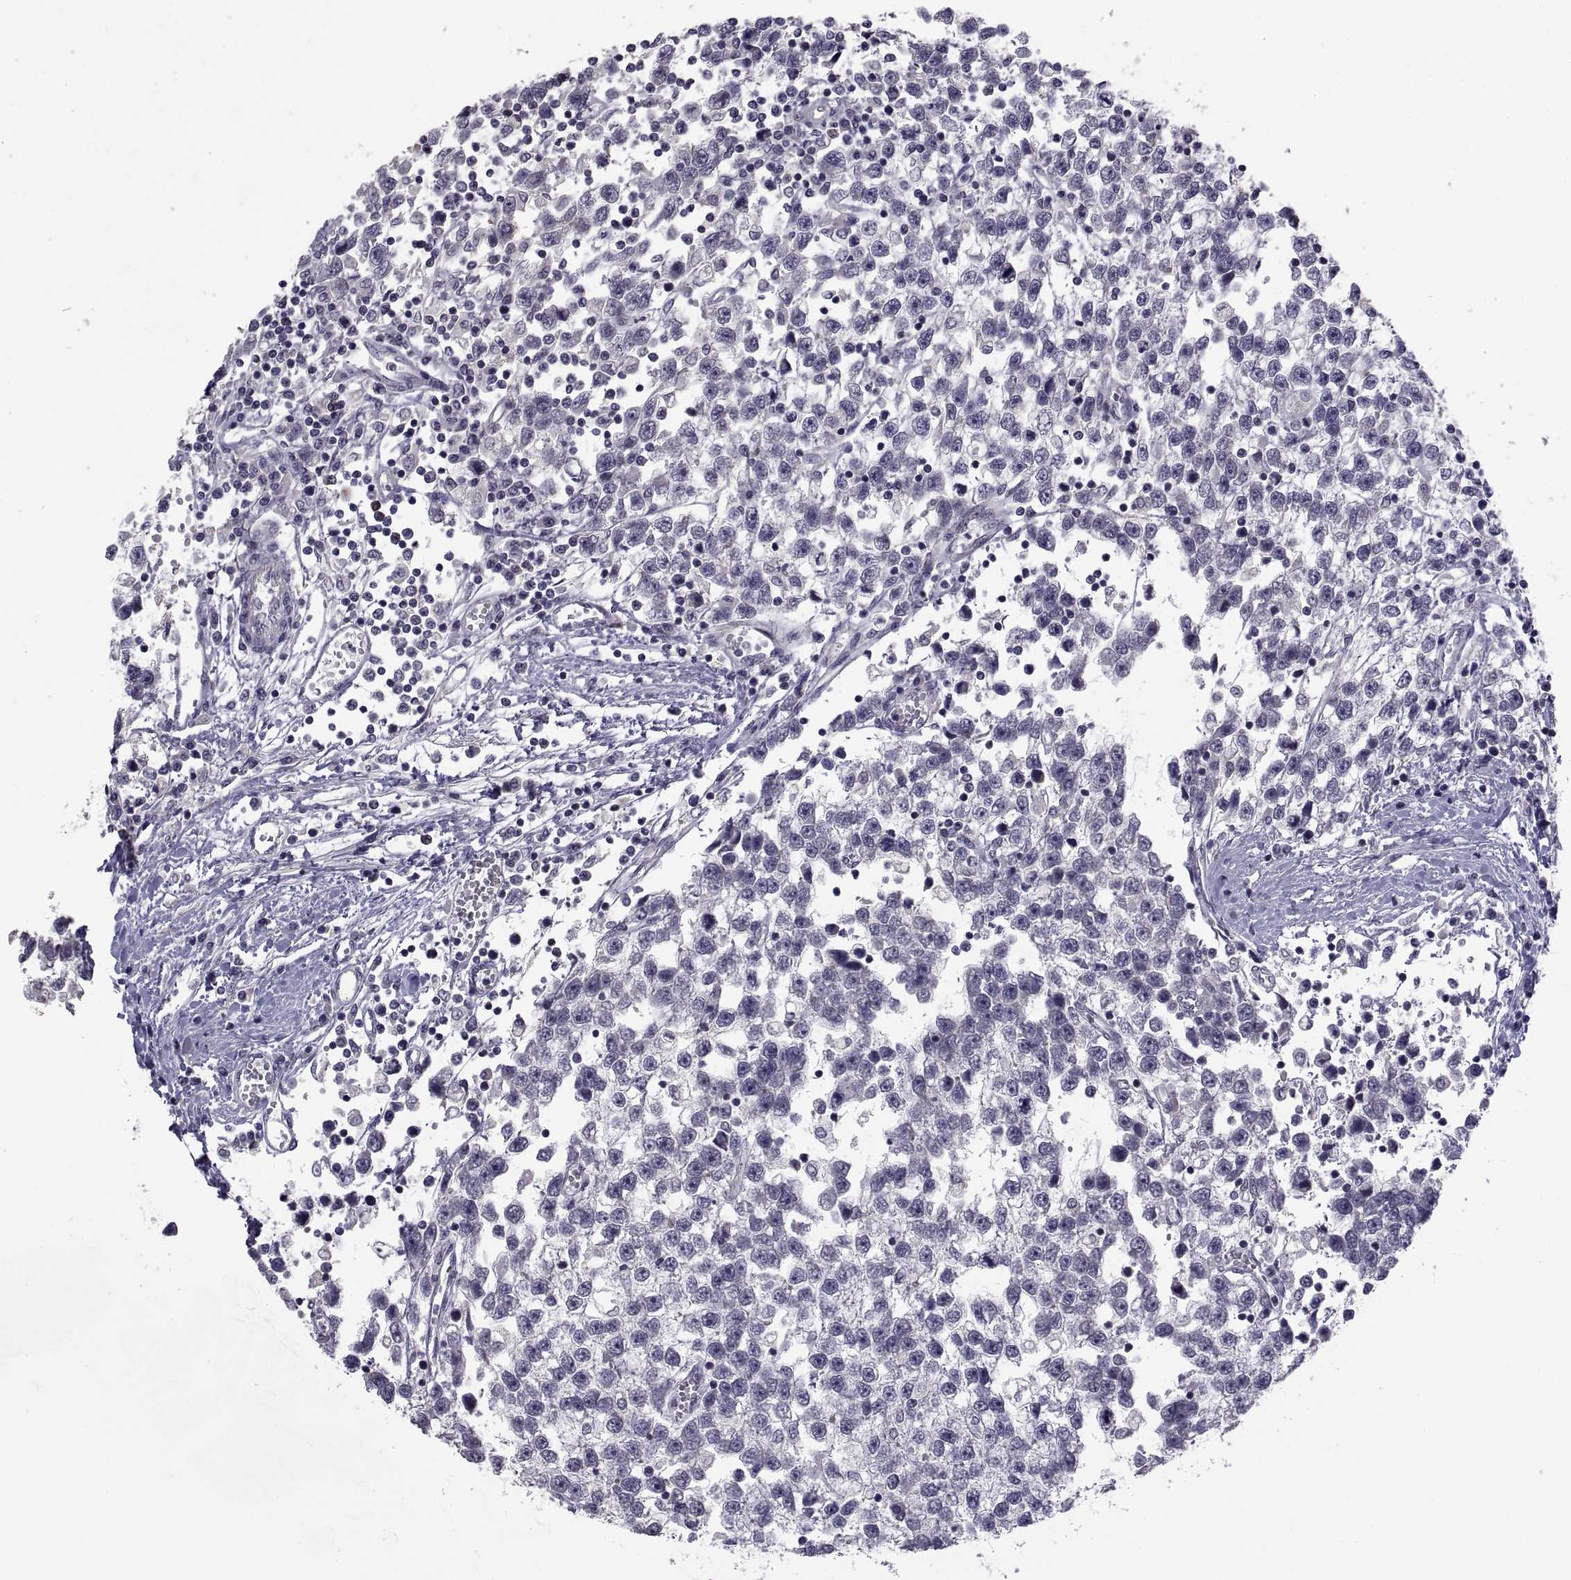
{"staining": {"intensity": "negative", "quantity": "none", "location": "none"}, "tissue": "testis cancer", "cell_type": "Tumor cells", "image_type": "cancer", "snomed": [{"axis": "morphology", "description": "Seminoma, NOS"}, {"axis": "topography", "description": "Testis"}], "caption": "Immunohistochemistry histopathology image of human testis cancer stained for a protein (brown), which demonstrates no expression in tumor cells. (Stains: DAB (3,3'-diaminobenzidine) immunohistochemistry with hematoxylin counter stain, Microscopy: brightfield microscopy at high magnification).", "gene": "NPTX2", "patient": {"sex": "male", "age": 34}}